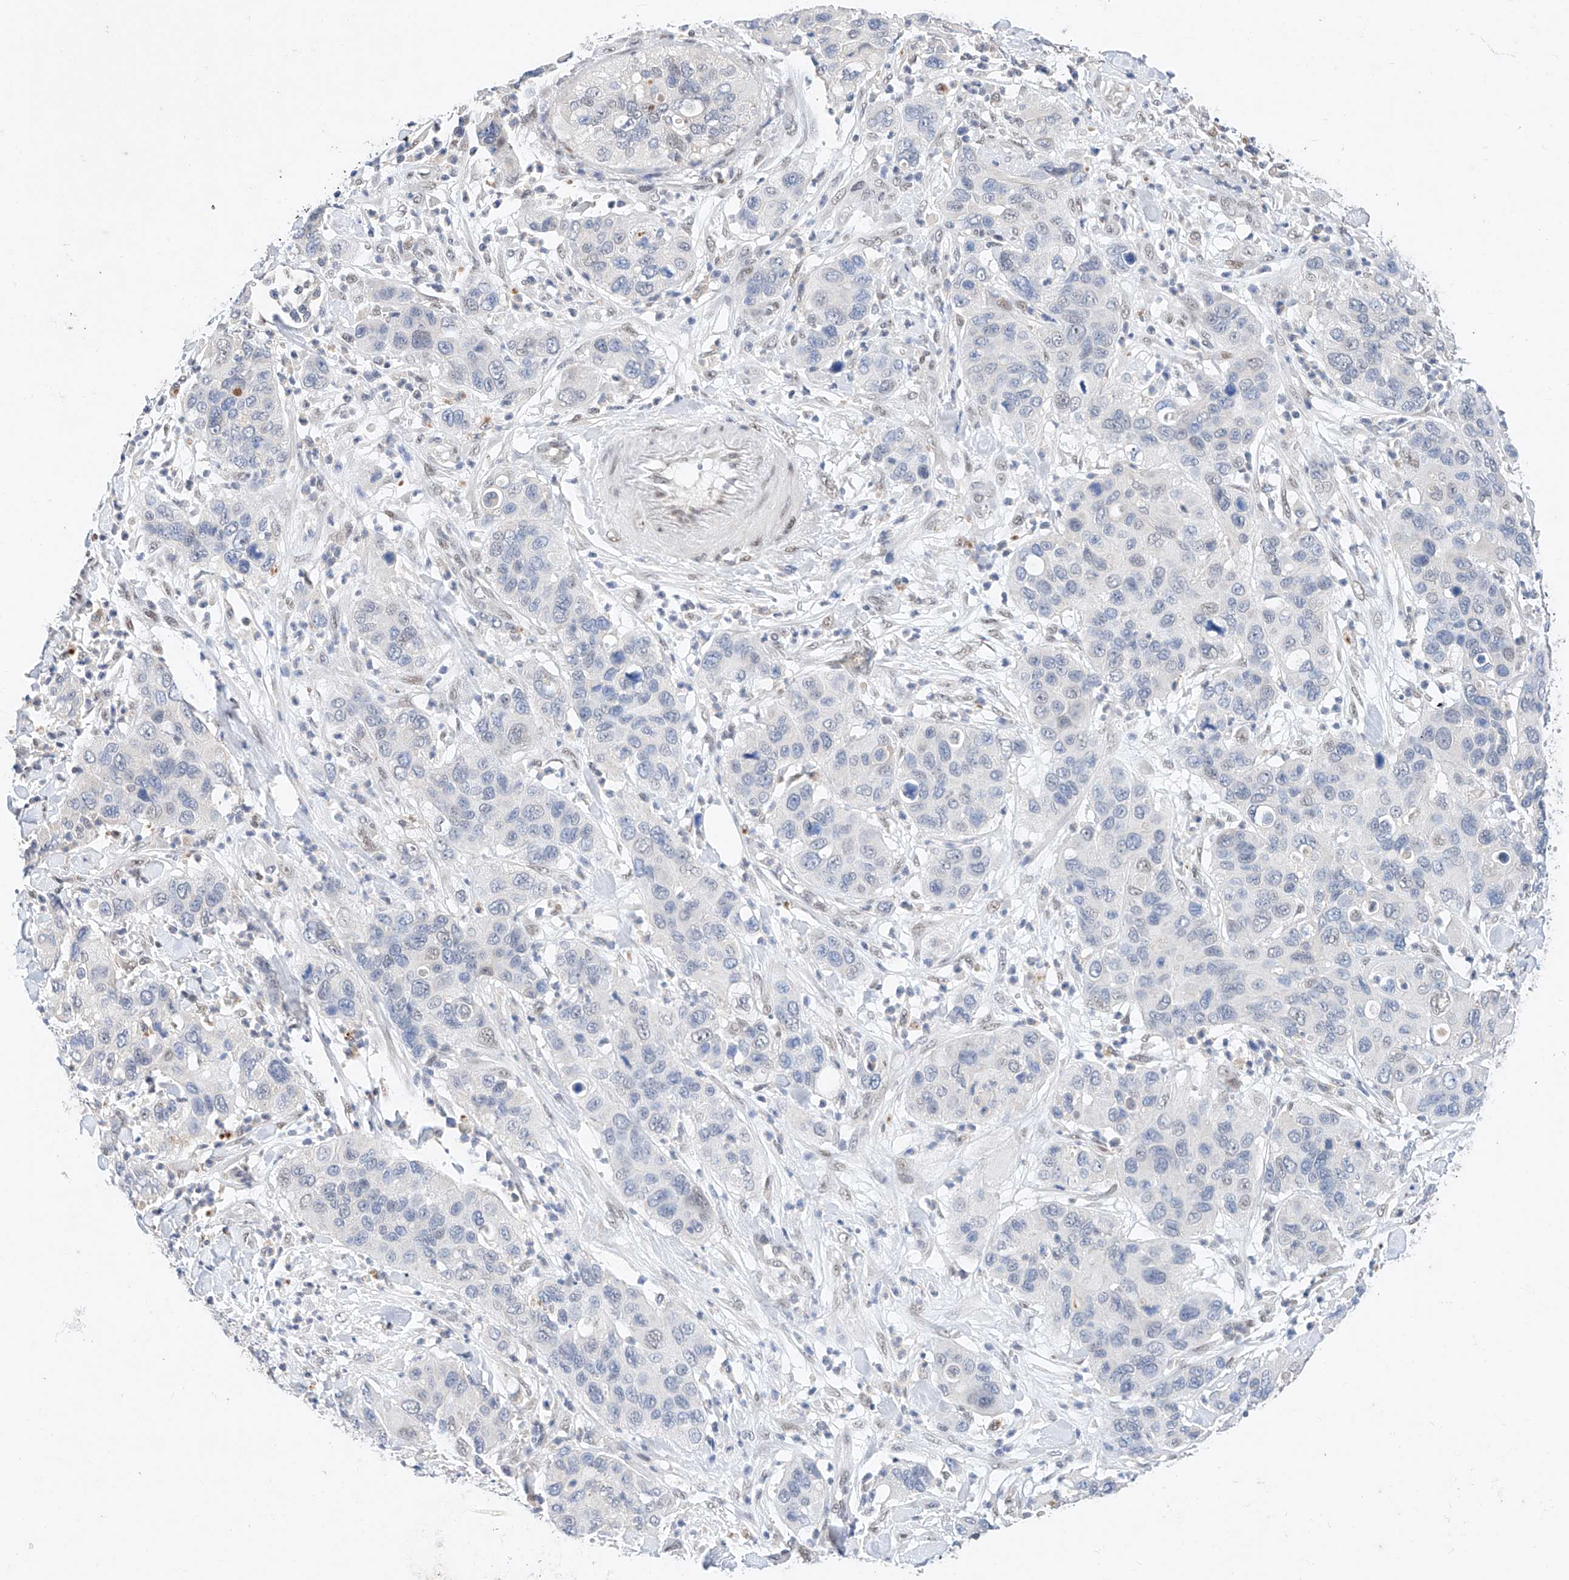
{"staining": {"intensity": "negative", "quantity": "none", "location": "none"}, "tissue": "pancreatic cancer", "cell_type": "Tumor cells", "image_type": "cancer", "snomed": [{"axis": "morphology", "description": "Adenocarcinoma, NOS"}, {"axis": "topography", "description": "Pancreas"}], "caption": "Immunohistochemistry (IHC) of pancreatic cancer (adenocarcinoma) displays no positivity in tumor cells.", "gene": "KCNJ1", "patient": {"sex": "female", "age": 71}}